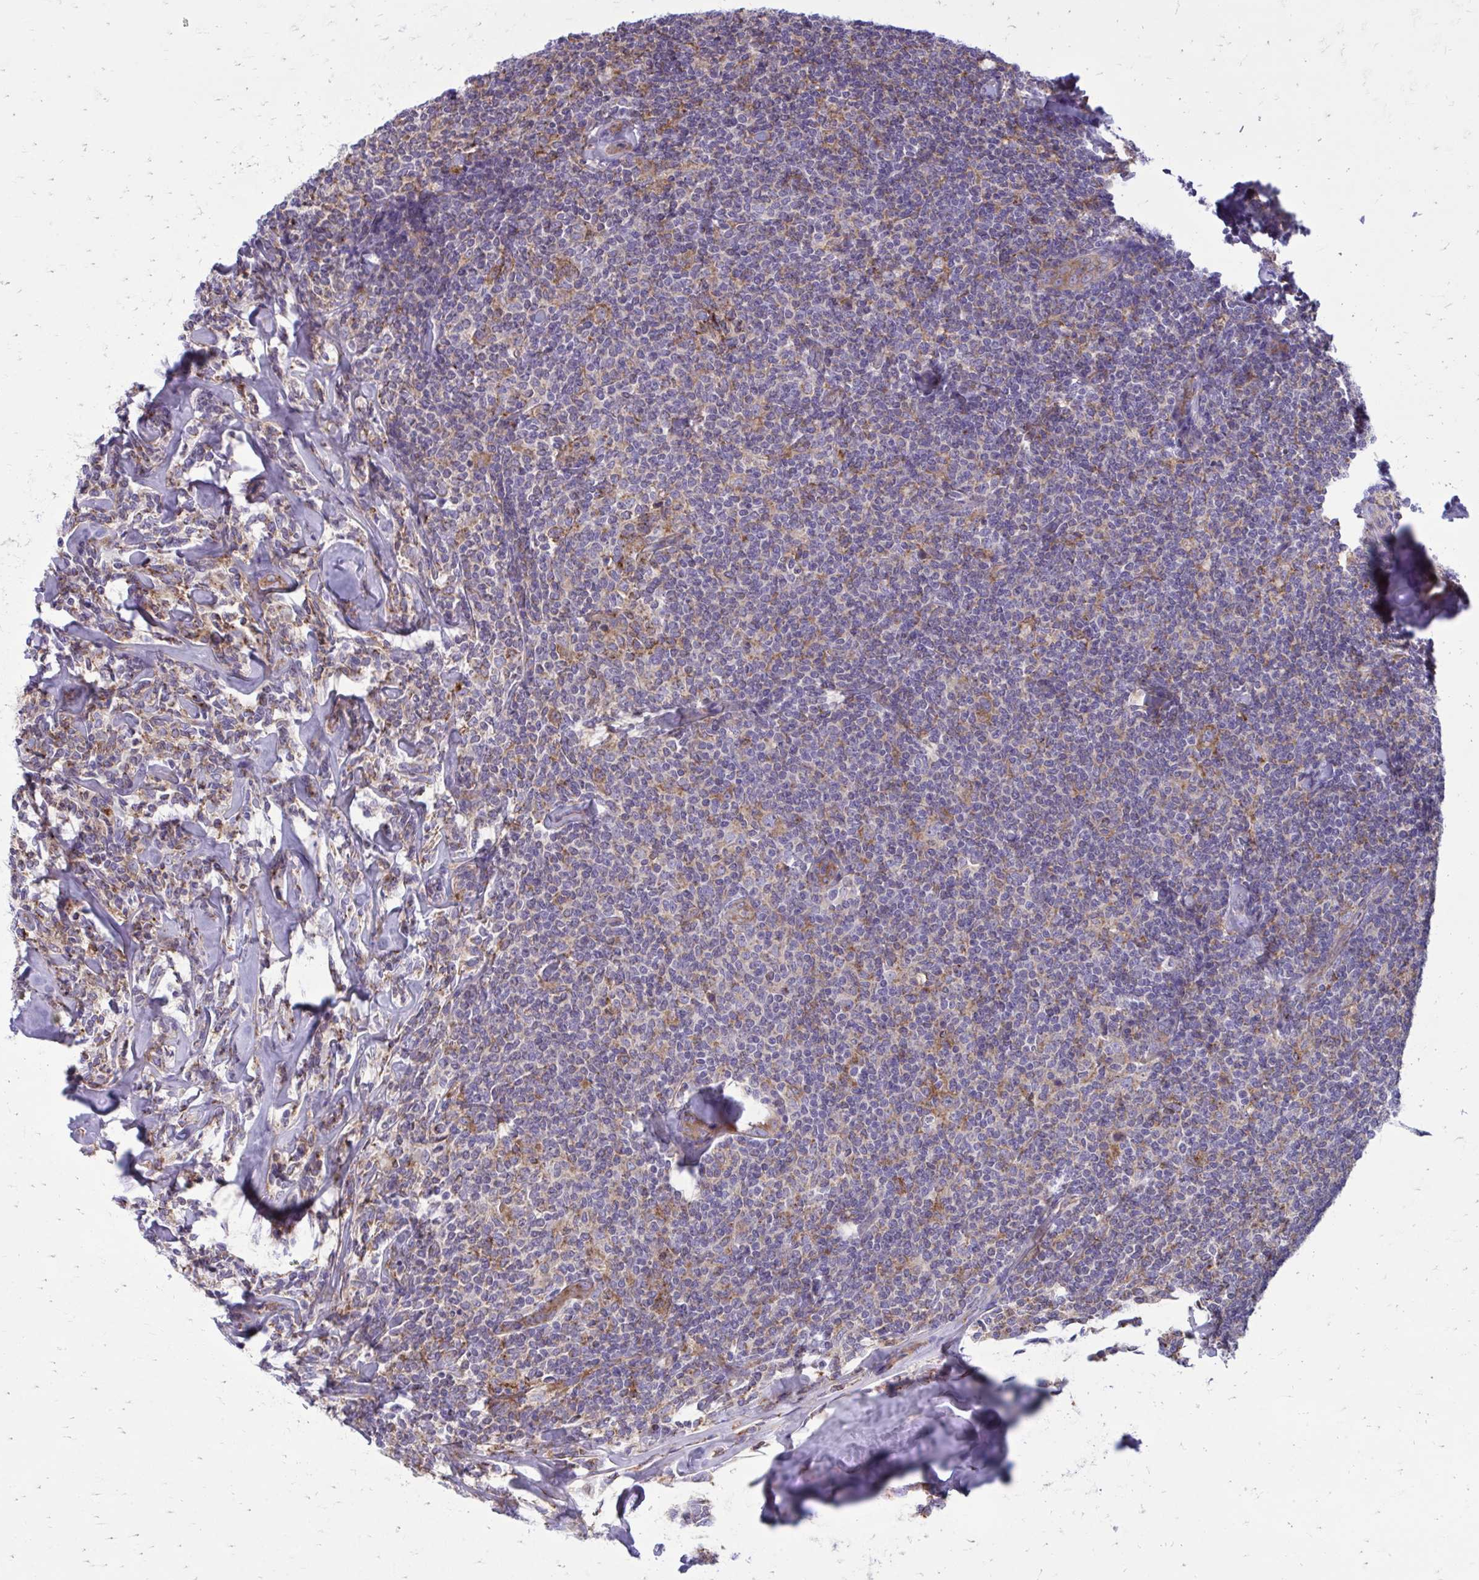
{"staining": {"intensity": "weak", "quantity": "<25%", "location": "cytoplasmic/membranous"}, "tissue": "lymphoma", "cell_type": "Tumor cells", "image_type": "cancer", "snomed": [{"axis": "morphology", "description": "Malignant lymphoma, non-Hodgkin's type, Low grade"}, {"axis": "topography", "description": "Lymph node"}], "caption": "This micrograph is of low-grade malignant lymphoma, non-Hodgkin's type stained with immunohistochemistry to label a protein in brown with the nuclei are counter-stained blue. There is no expression in tumor cells.", "gene": "CLTA", "patient": {"sex": "female", "age": 56}}